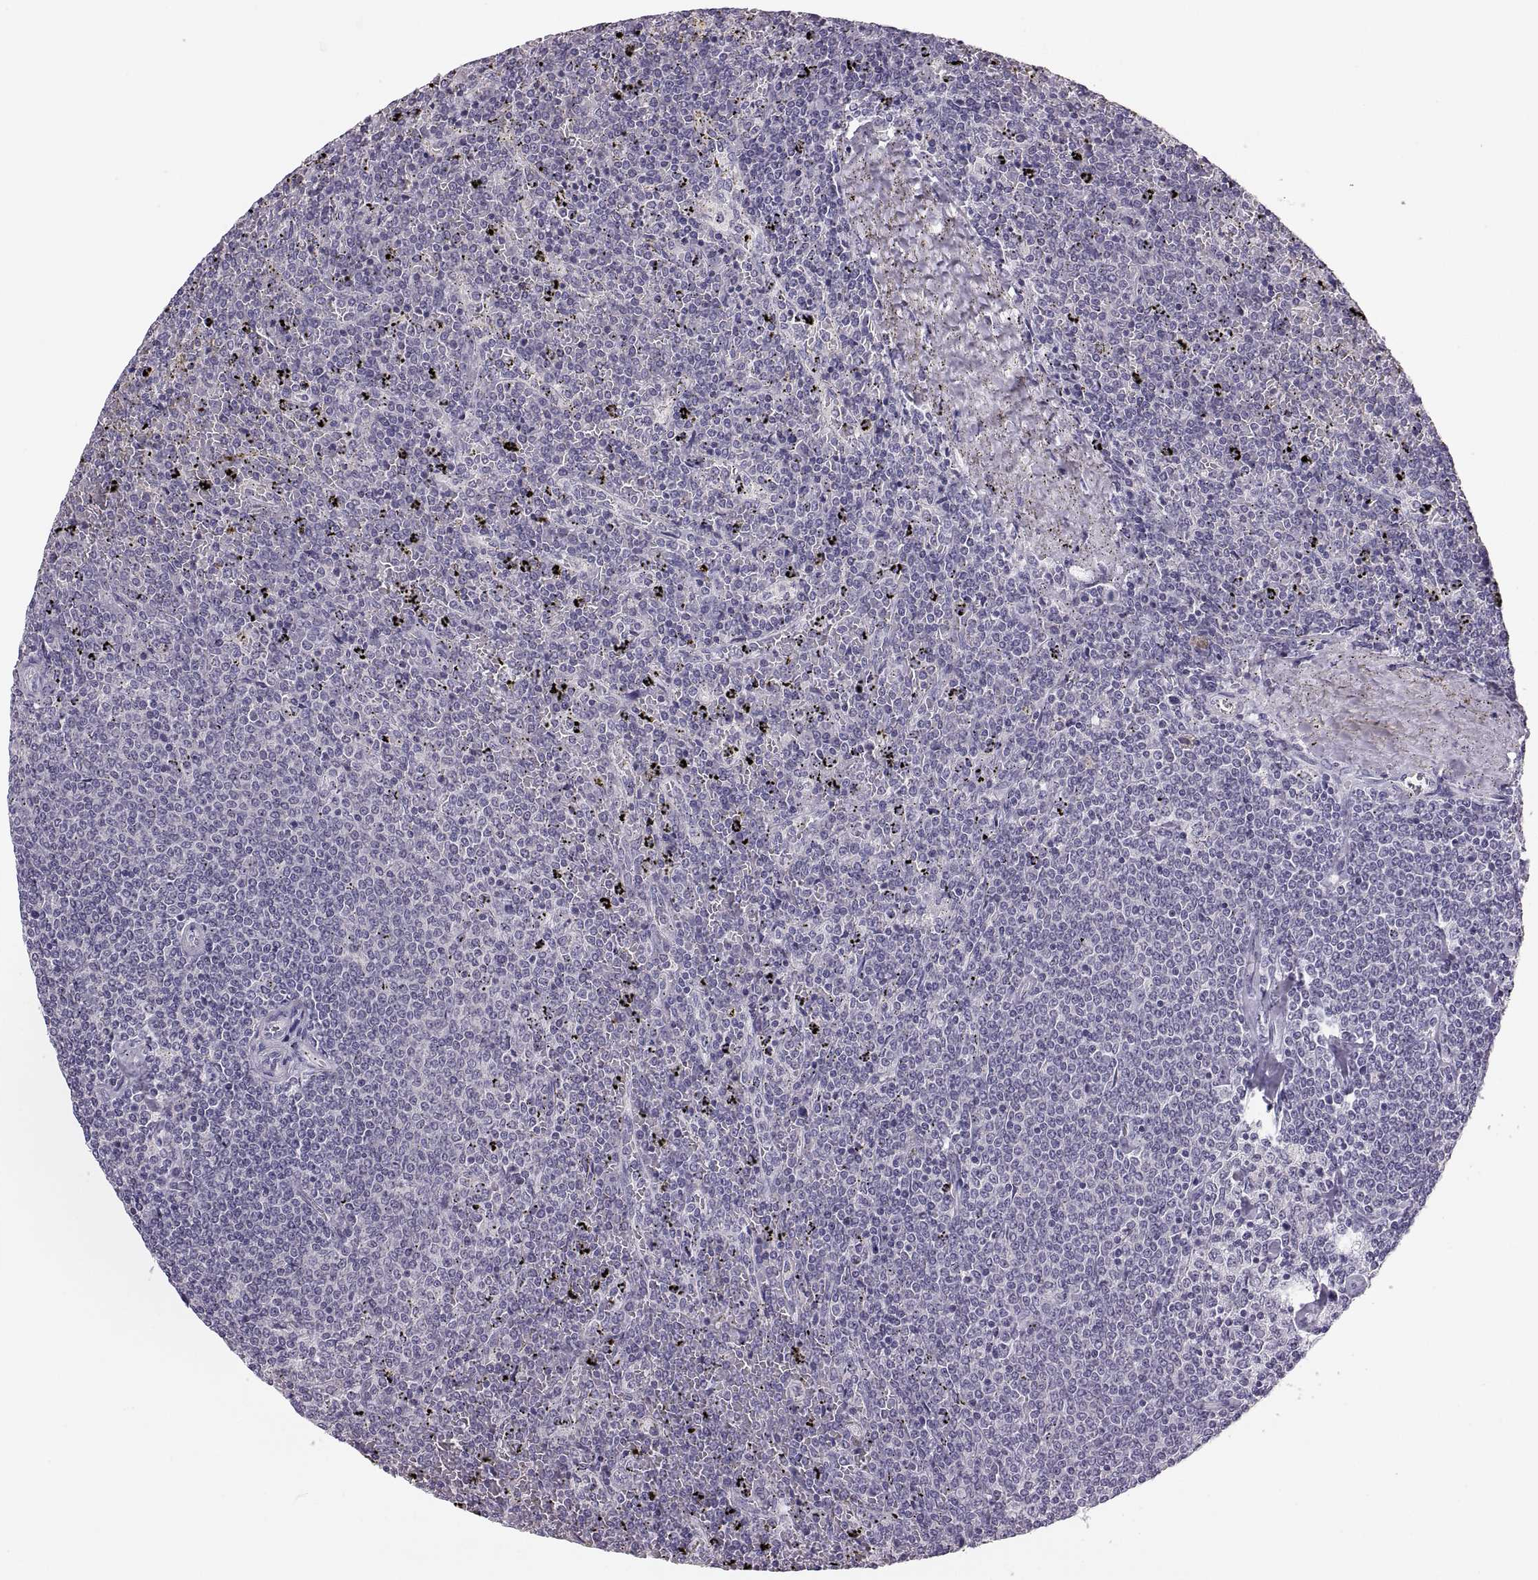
{"staining": {"intensity": "negative", "quantity": "none", "location": "none"}, "tissue": "lymphoma", "cell_type": "Tumor cells", "image_type": "cancer", "snomed": [{"axis": "morphology", "description": "Malignant lymphoma, non-Hodgkin's type, Low grade"}, {"axis": "topography", "description": "Spleen"}], "caption": "The immunohistochemistry (IHC) histopathology image has no significant positivity in tumor cells of lymphoma tissue.", "gene": "ADH6", "patient": {"sex": "female", "age": 77}}